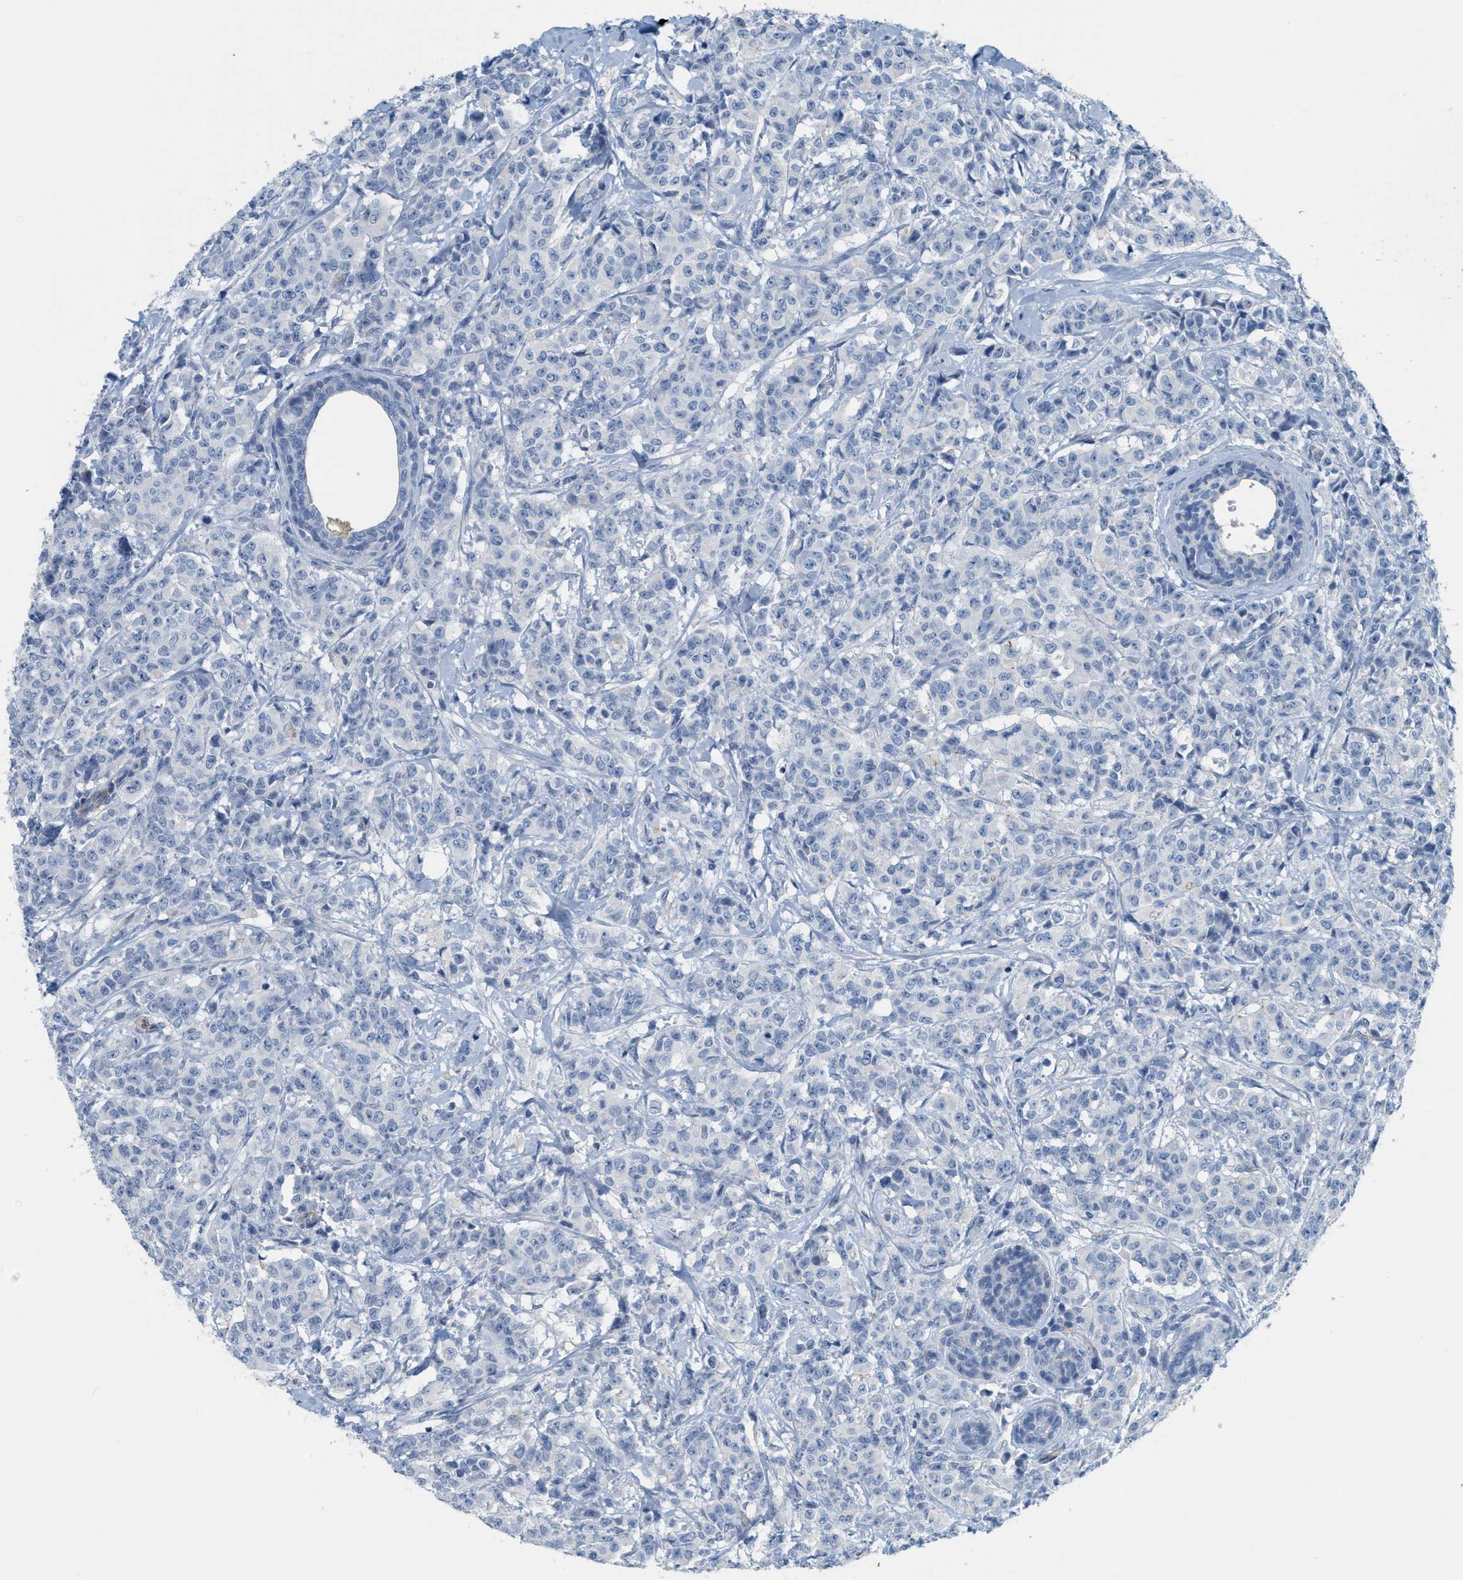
{"staining": {"intensity": "negative", "quantity": "none", "location": "none"}, "tissue": "breast cancer", "cell_type": "Tumor cells", "image_type": "cancer", "snomed": [{"axis": "morphology", "description": "Normal tissue, NOS"}, {"axis": "morphology", "description": "Duct carcinoma"}, {"axis": "topography", "description": "Breast"}], "caption": "A histopathology image of breast cancer (infiltrating ductal carcinoma) stained for a protein reveals no brown staining in tumor cells. The staining was performed using DAB to visualize the protein expression in brown, while the nuclei were stained in blue with hematoxylin (Magnification: 20x).", "gene": "CRB3", "patient": {"sex": "female", "age": 40}}